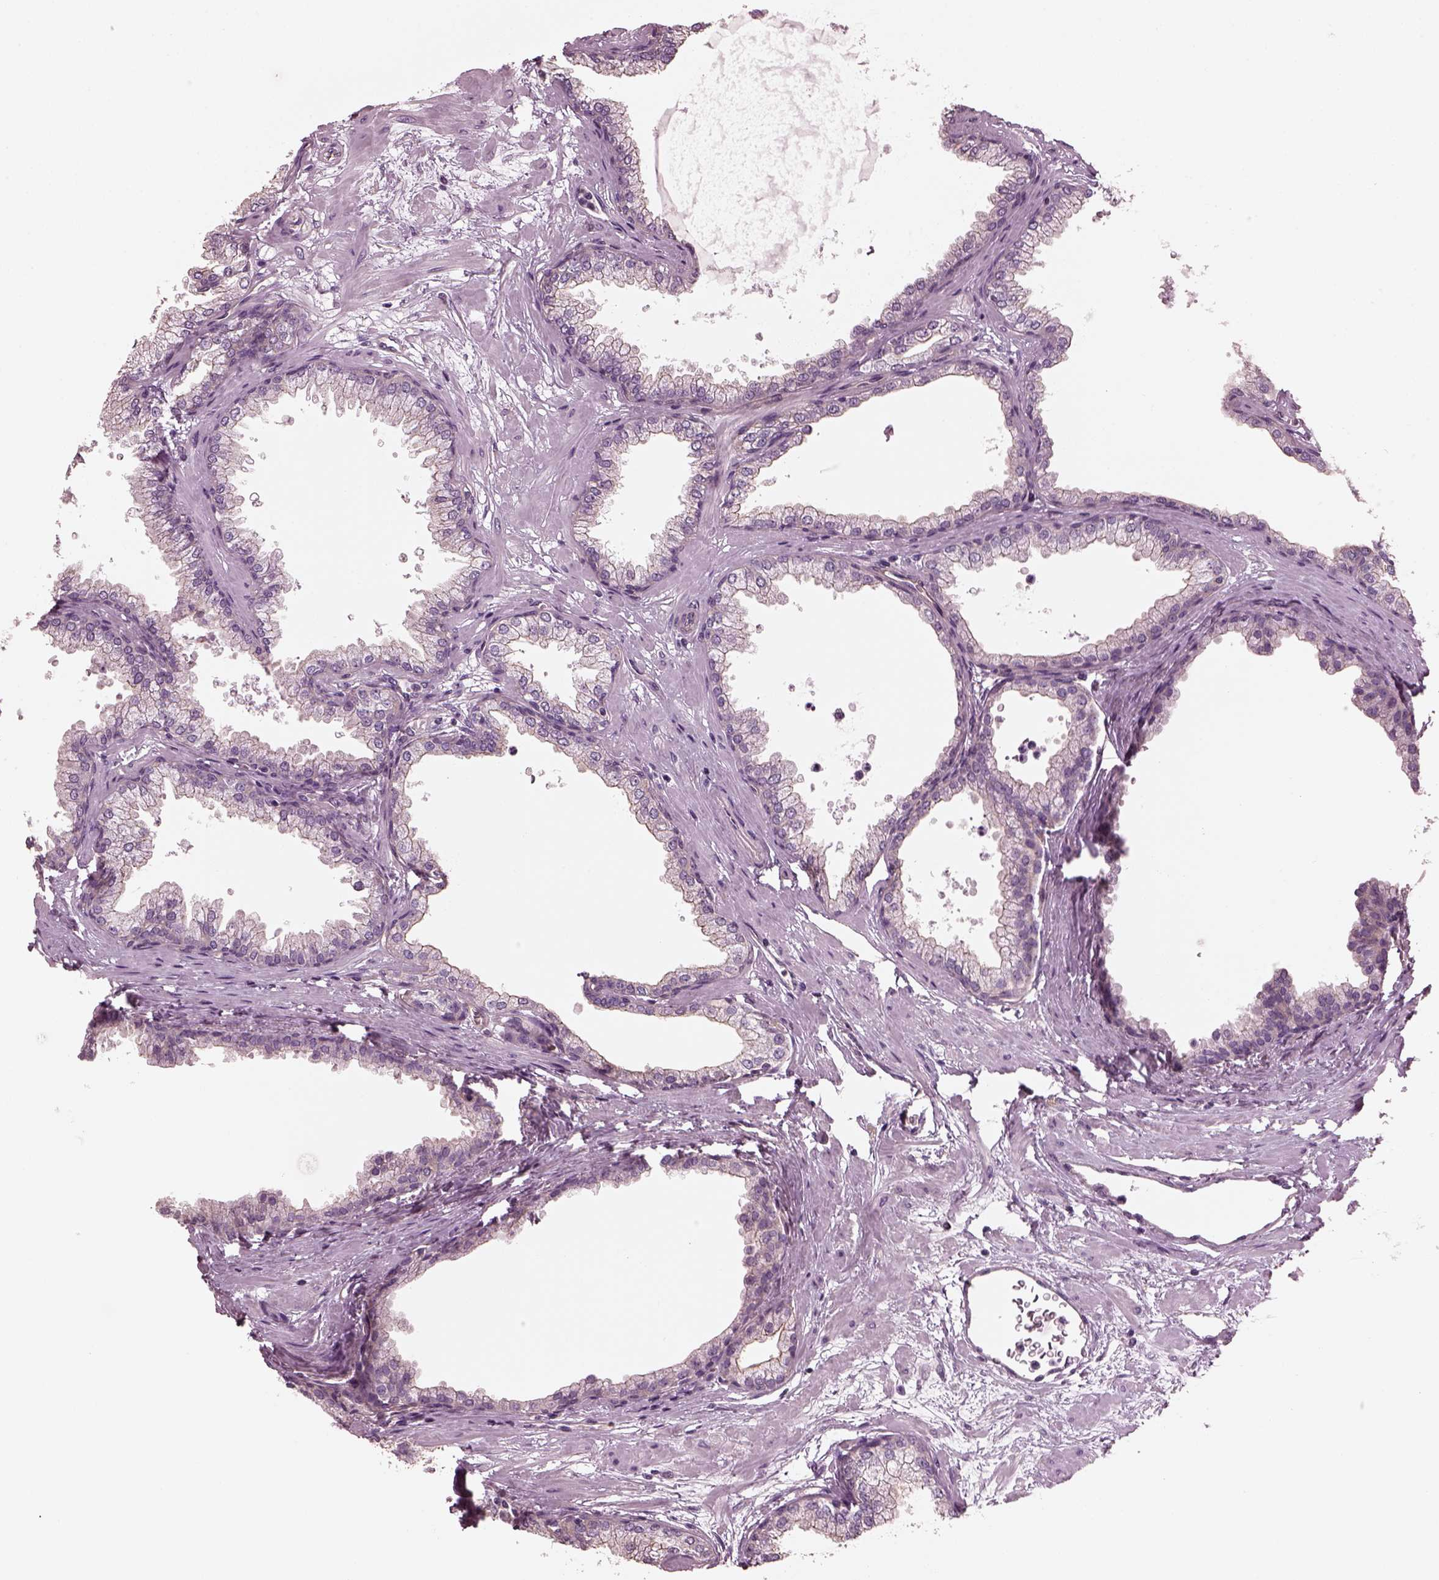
{"staining": {"intensity": "negative", "quantity": "none", "location": "none"}, "tissue": "prostate", "cell_type": "Glandular cells", "image_type": "normal", "snomed": [{"axis": "morphology", "description": "Normal tissue, NOS"}, {"axis": "topography", "description": "Prostate"}], "caption": "Immunohistochemical staining of unremarkable human prostate reveals no significant staining in glandular cells. The staining was performed using DAB to visualize the protein expression in brown, while the nuclei were stained in blue with hematoxylin (Magnification: 20x).", "gene": "ODAD1", "patient": {"sex": "male", "age": 37}}